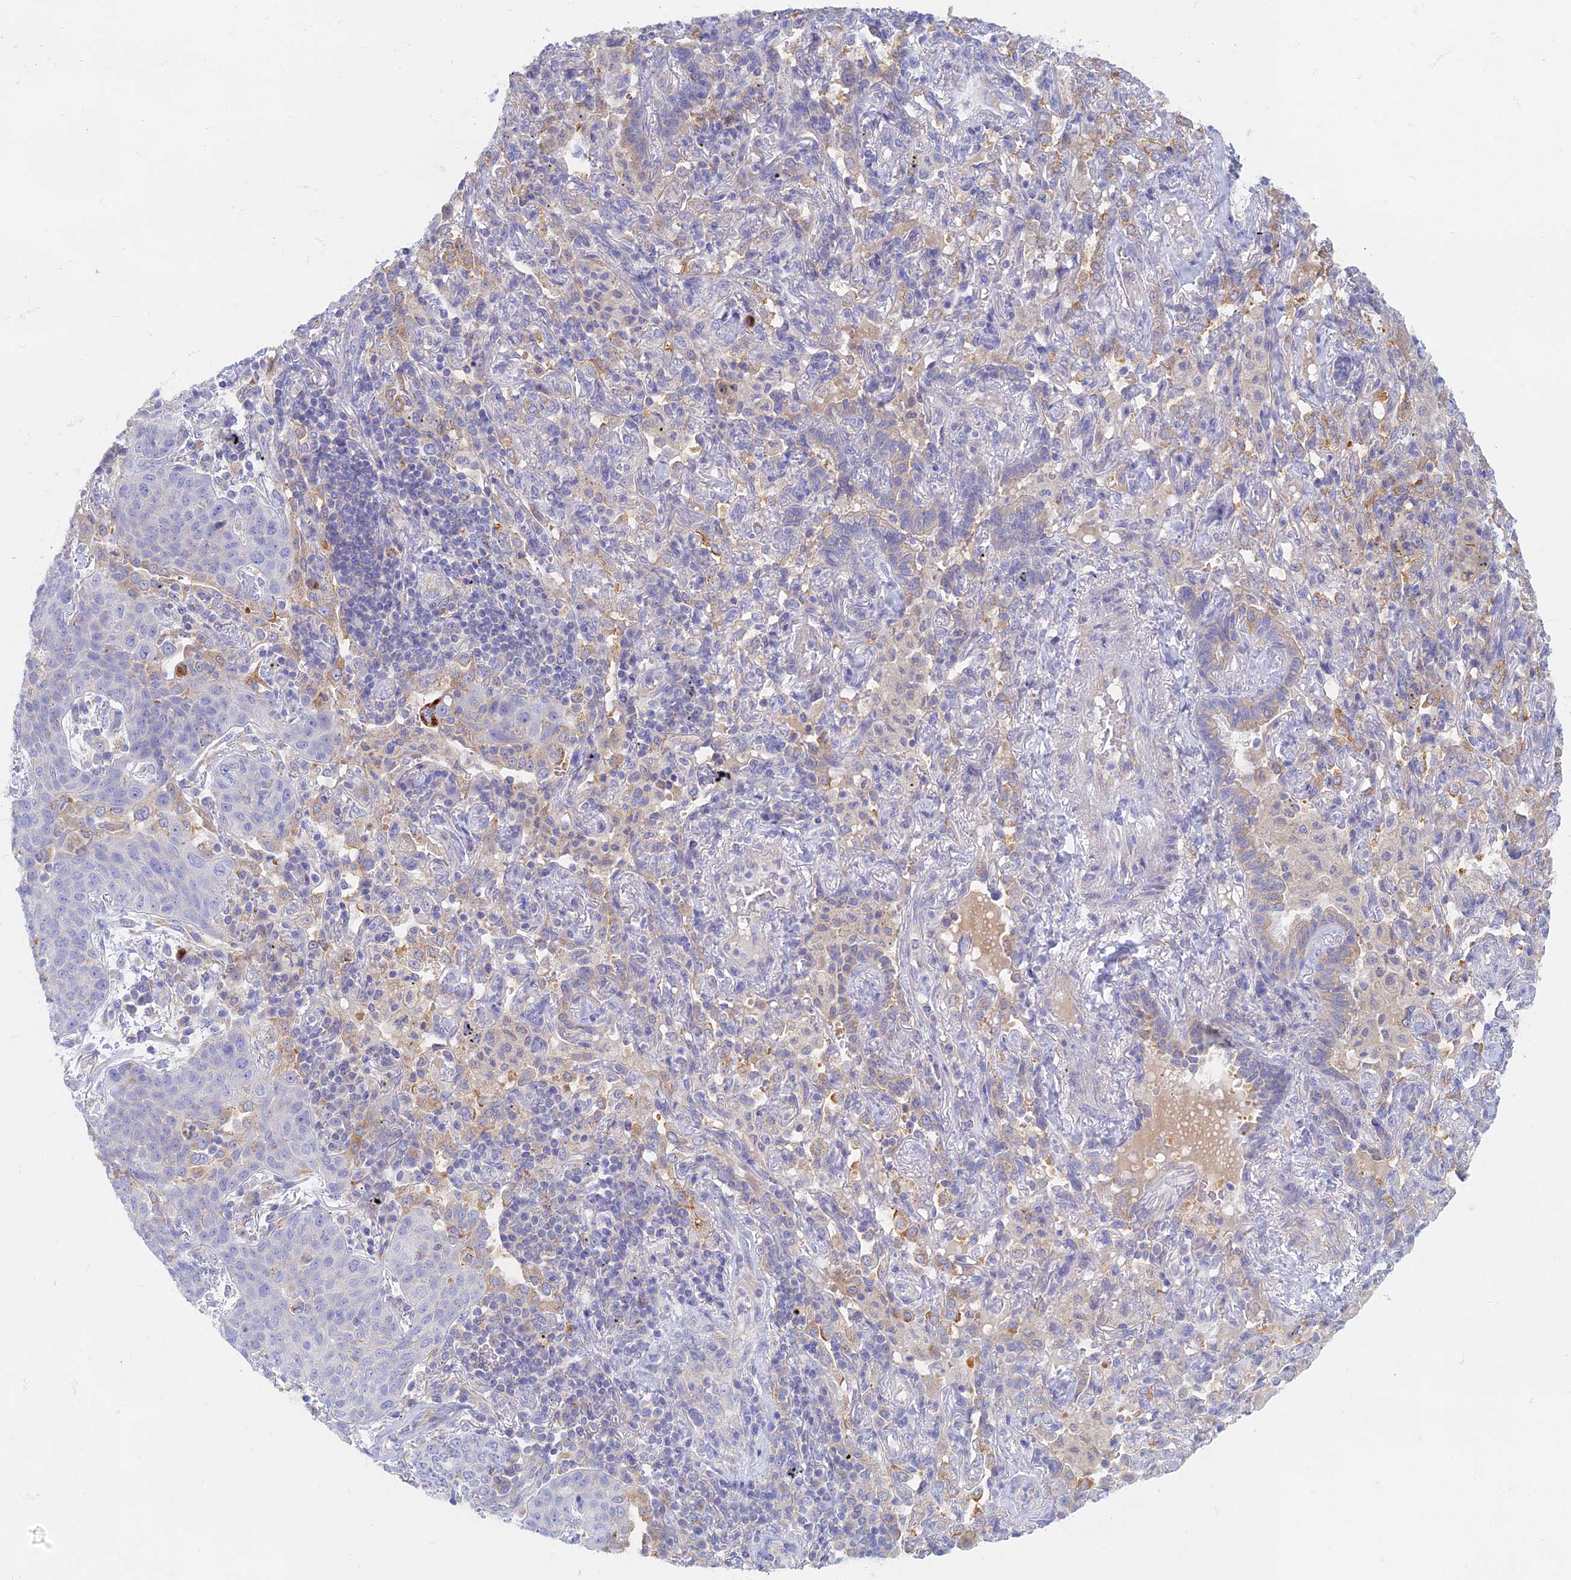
{"staining": {"intensity": "negative", "quantity": "none", "location": "none"}, "tissue": "lung cancer", "cell_type": "Tumor cells", "image_type": "cancer", "snomed": [{"axis": "morphology", "description": "Squamous cell carcinoma, NOS"}, {"axis": "topography", "description": "Lung"}], "caption": "This micrograph is of squamous cell carcinoma (lung) stained with IHC to label a protein in brown with the nuclei are counter-stained blue. There is no staining in tumor cells.", "gene": "TMEM44", "patient": {"sex": "female", "age": 70}}